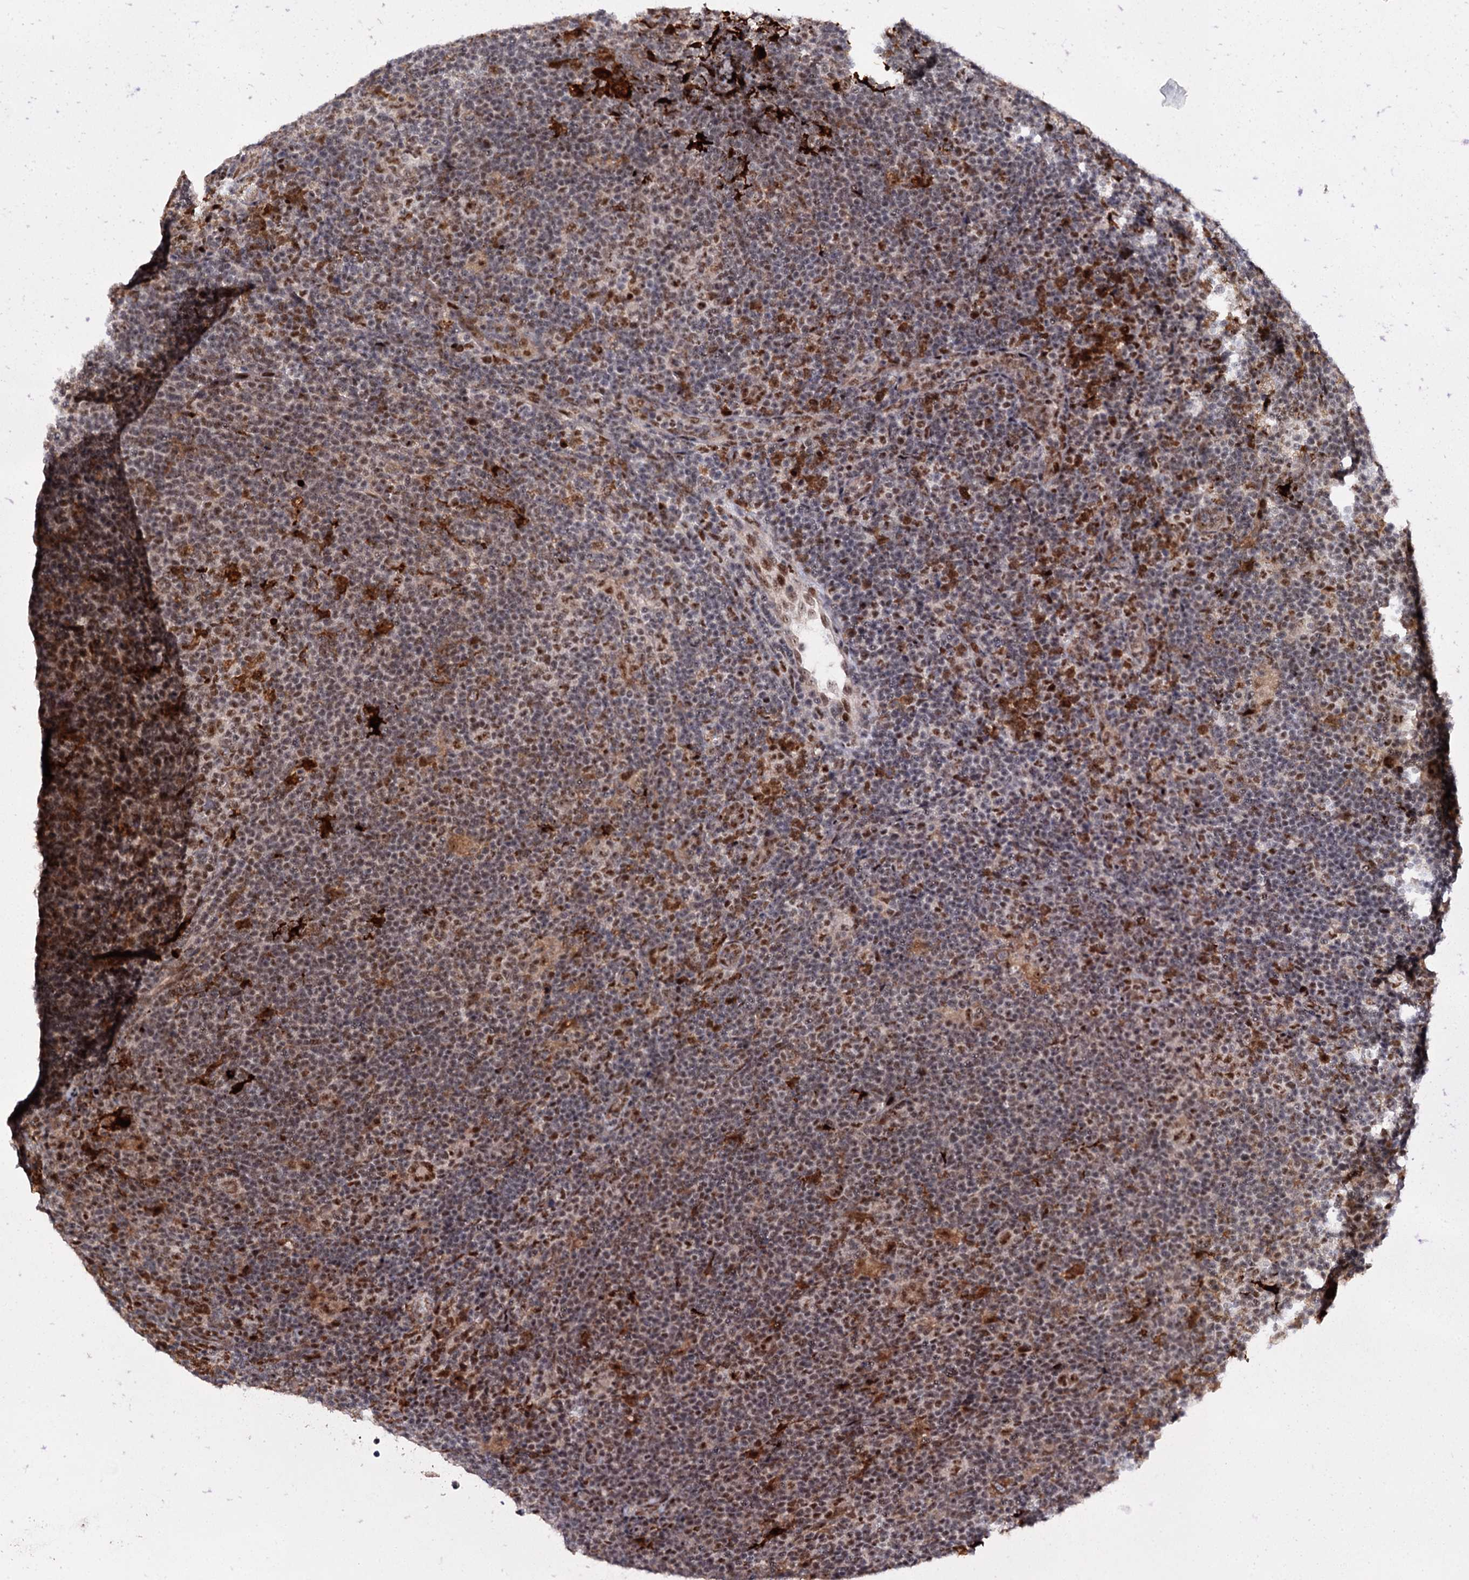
{"staining": {"intensity": "moderate", "quantity": ">75%", "location": "nuclear"}, "tissue": "lymphoma", "cell_type": "Tumor cells", "image_type": "cancer", "snomed": [{"axis": "morphology", "description": "Hodgkin's disease, NOS"}, {"axis": "topography", "description": "Lymph node"}], "caption": "Immunohistochemical staining of human Hodgkin's disease shows medium levels of moderate nuclear protein staining in about >75% of tumor cells. (DAB (3,3'-diaminobenzidine) = brown stain, brightfield microscopy at high magnification).", "gene": "BUD13", "patient": {"sex": "female", "age": 57}}